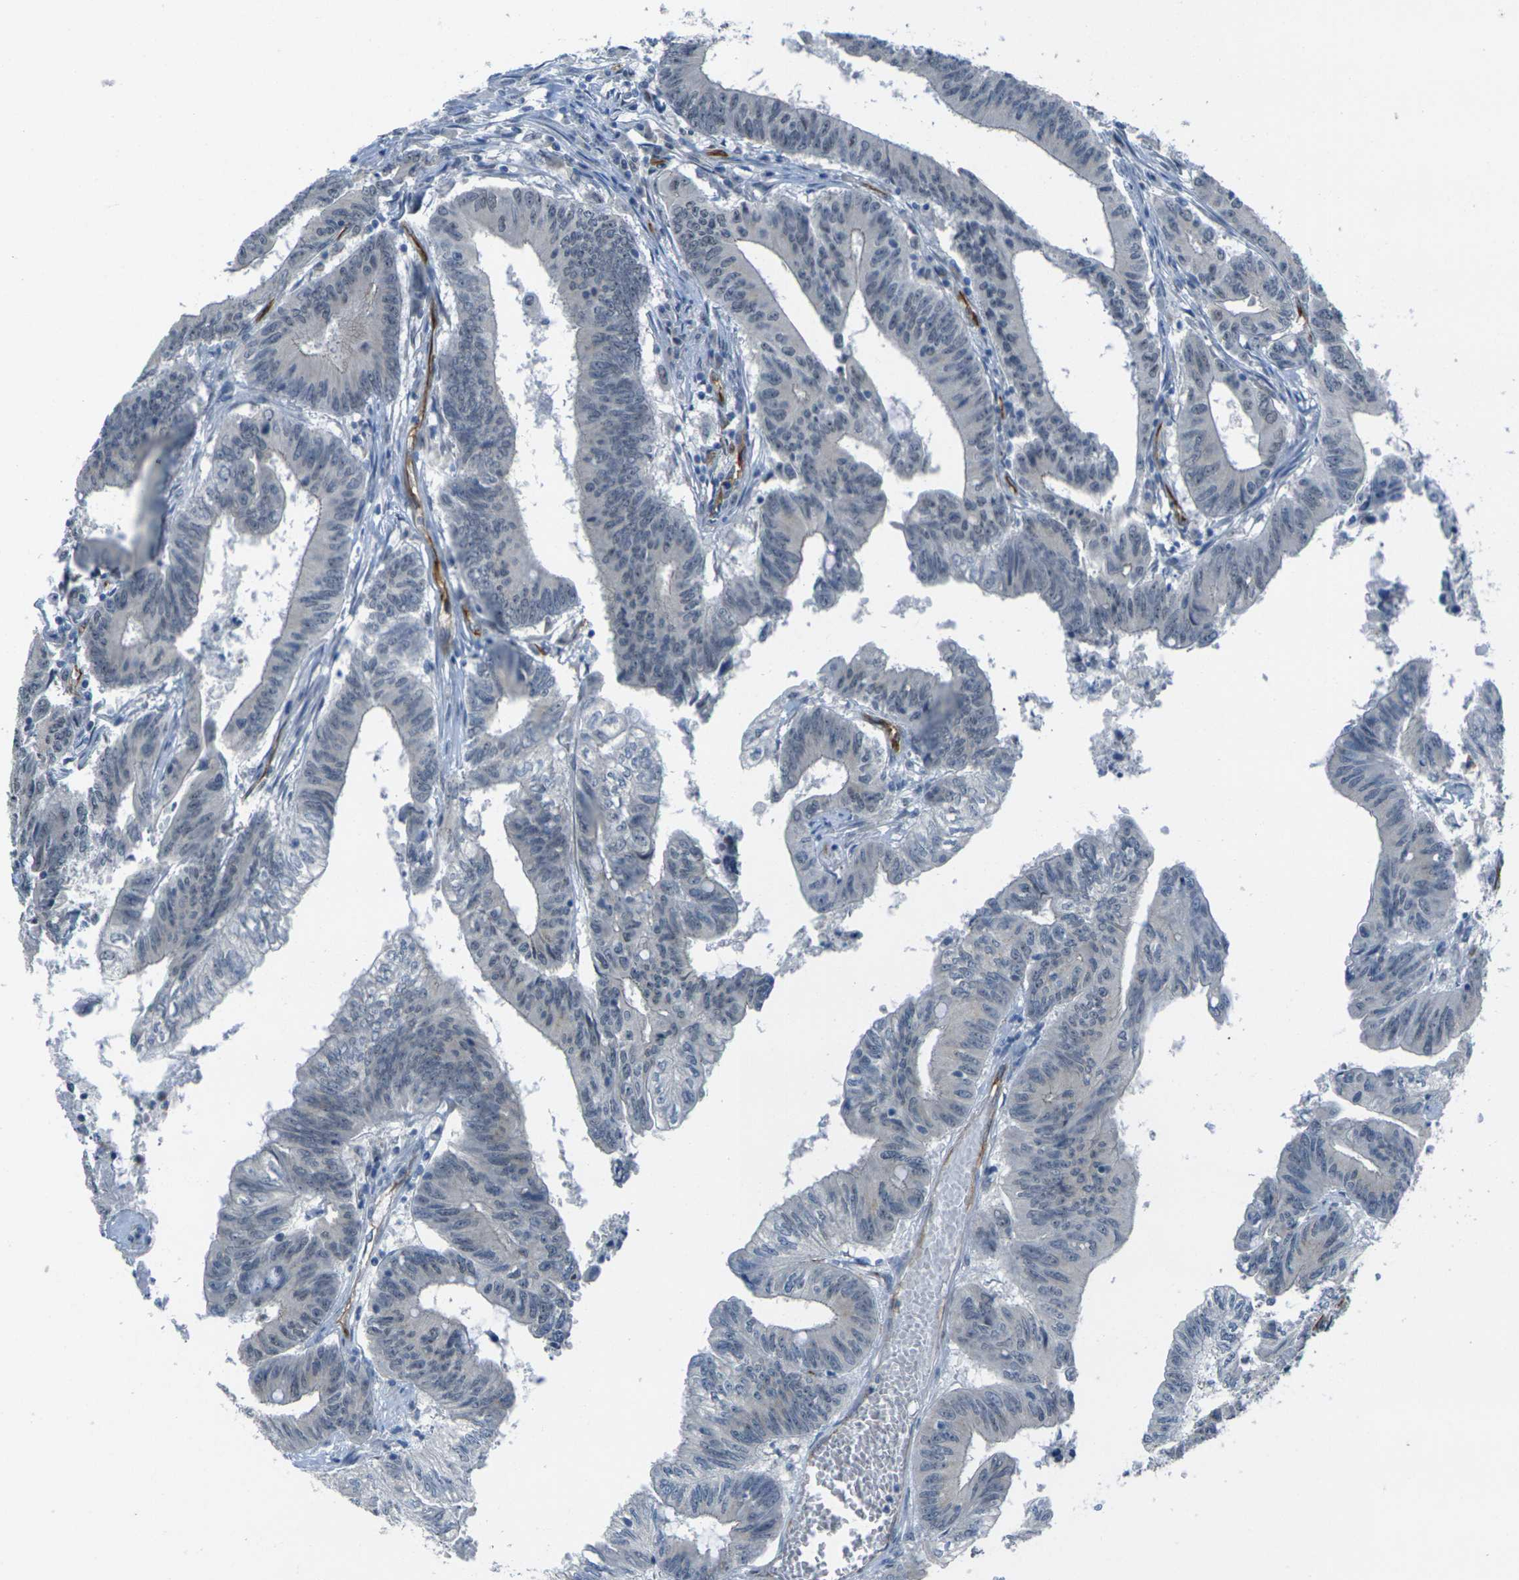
{"staining": {"intensity": "negative", "quantity": "none", "location": "none"}, "tissue": "colorectal cancer", "cell_type": "Tumor cells", "image_type": "cancer", "snomed": [{"axis": "morphology", "description": "Adenocarcinoma, NOS"}, {"axis": "topography", "description": "Colon"}], "caption": "The image displays no significant positivity in tumor cells of colorectal cancer.", "gene": "HSPA12B", "patient": {"sex": "male", "age": 45}}